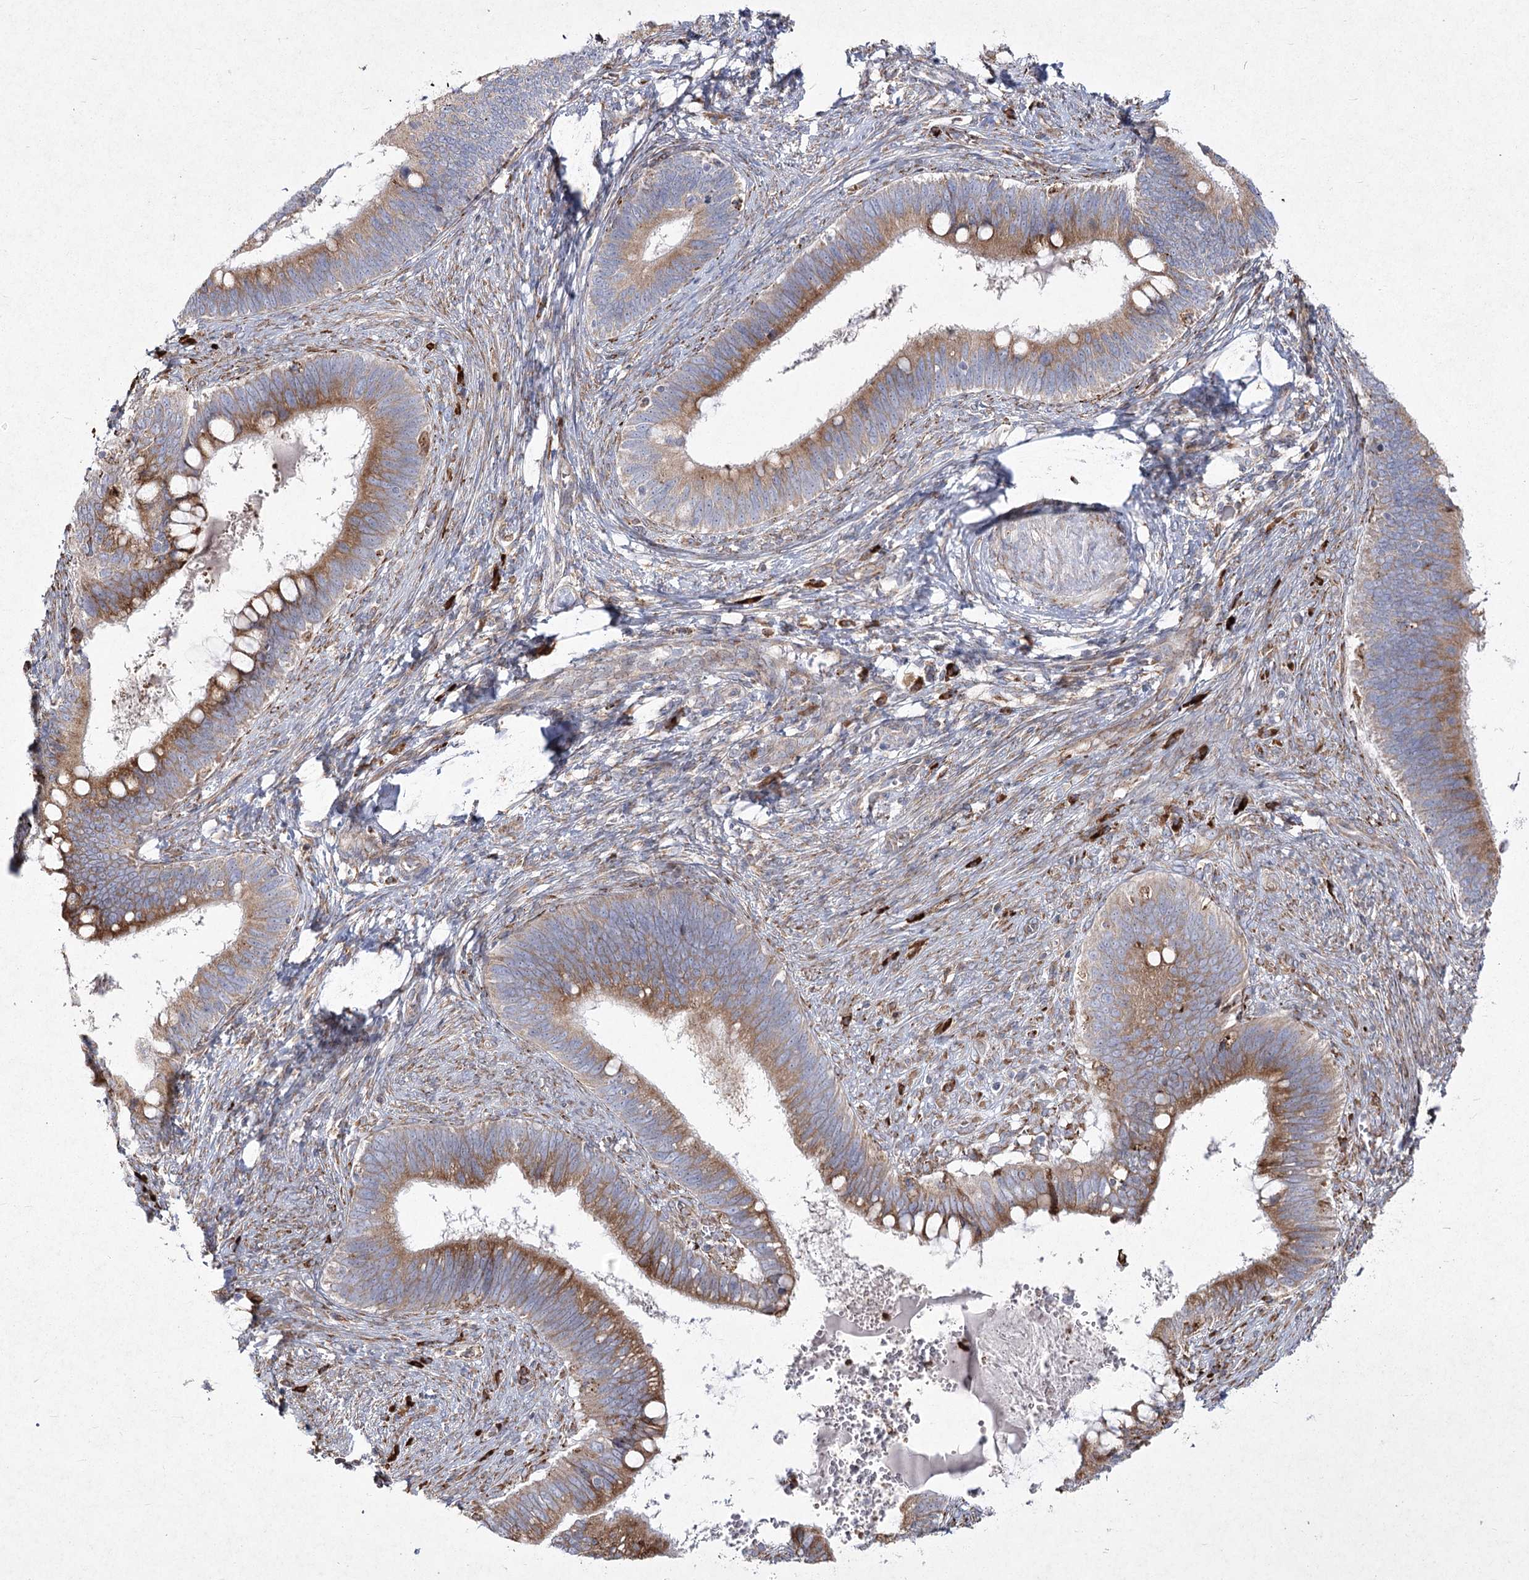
{"staining": {"intensity": "moderate", "quantity": ">75%", "location": "cytoplasmic/membranous"}, "tissue": "cervical cancer", "cell_type": "Tumor cells", "image_type": "cancer", "snomed": [{"axis": "morphology", "description": "Adenocarcinoma, NOS"}, {"axis": "topography", "description": "Cervix"}], "caption": "An immunohistochemistry (IHC) image of tumor tissue is shown. Protein staining in brown labels moderate cytoplasmic/membranous positivity in cervical adenocarcinoma within tumor cells. The staining is performed using DAB (3,3'-diaminobenzidine) brown chromogen to label protein expression. The nuclei are counter-stained blue using hematoxylin.", "gene": "NHLRC2", "patient": {"sex": "female", "age": 42}}